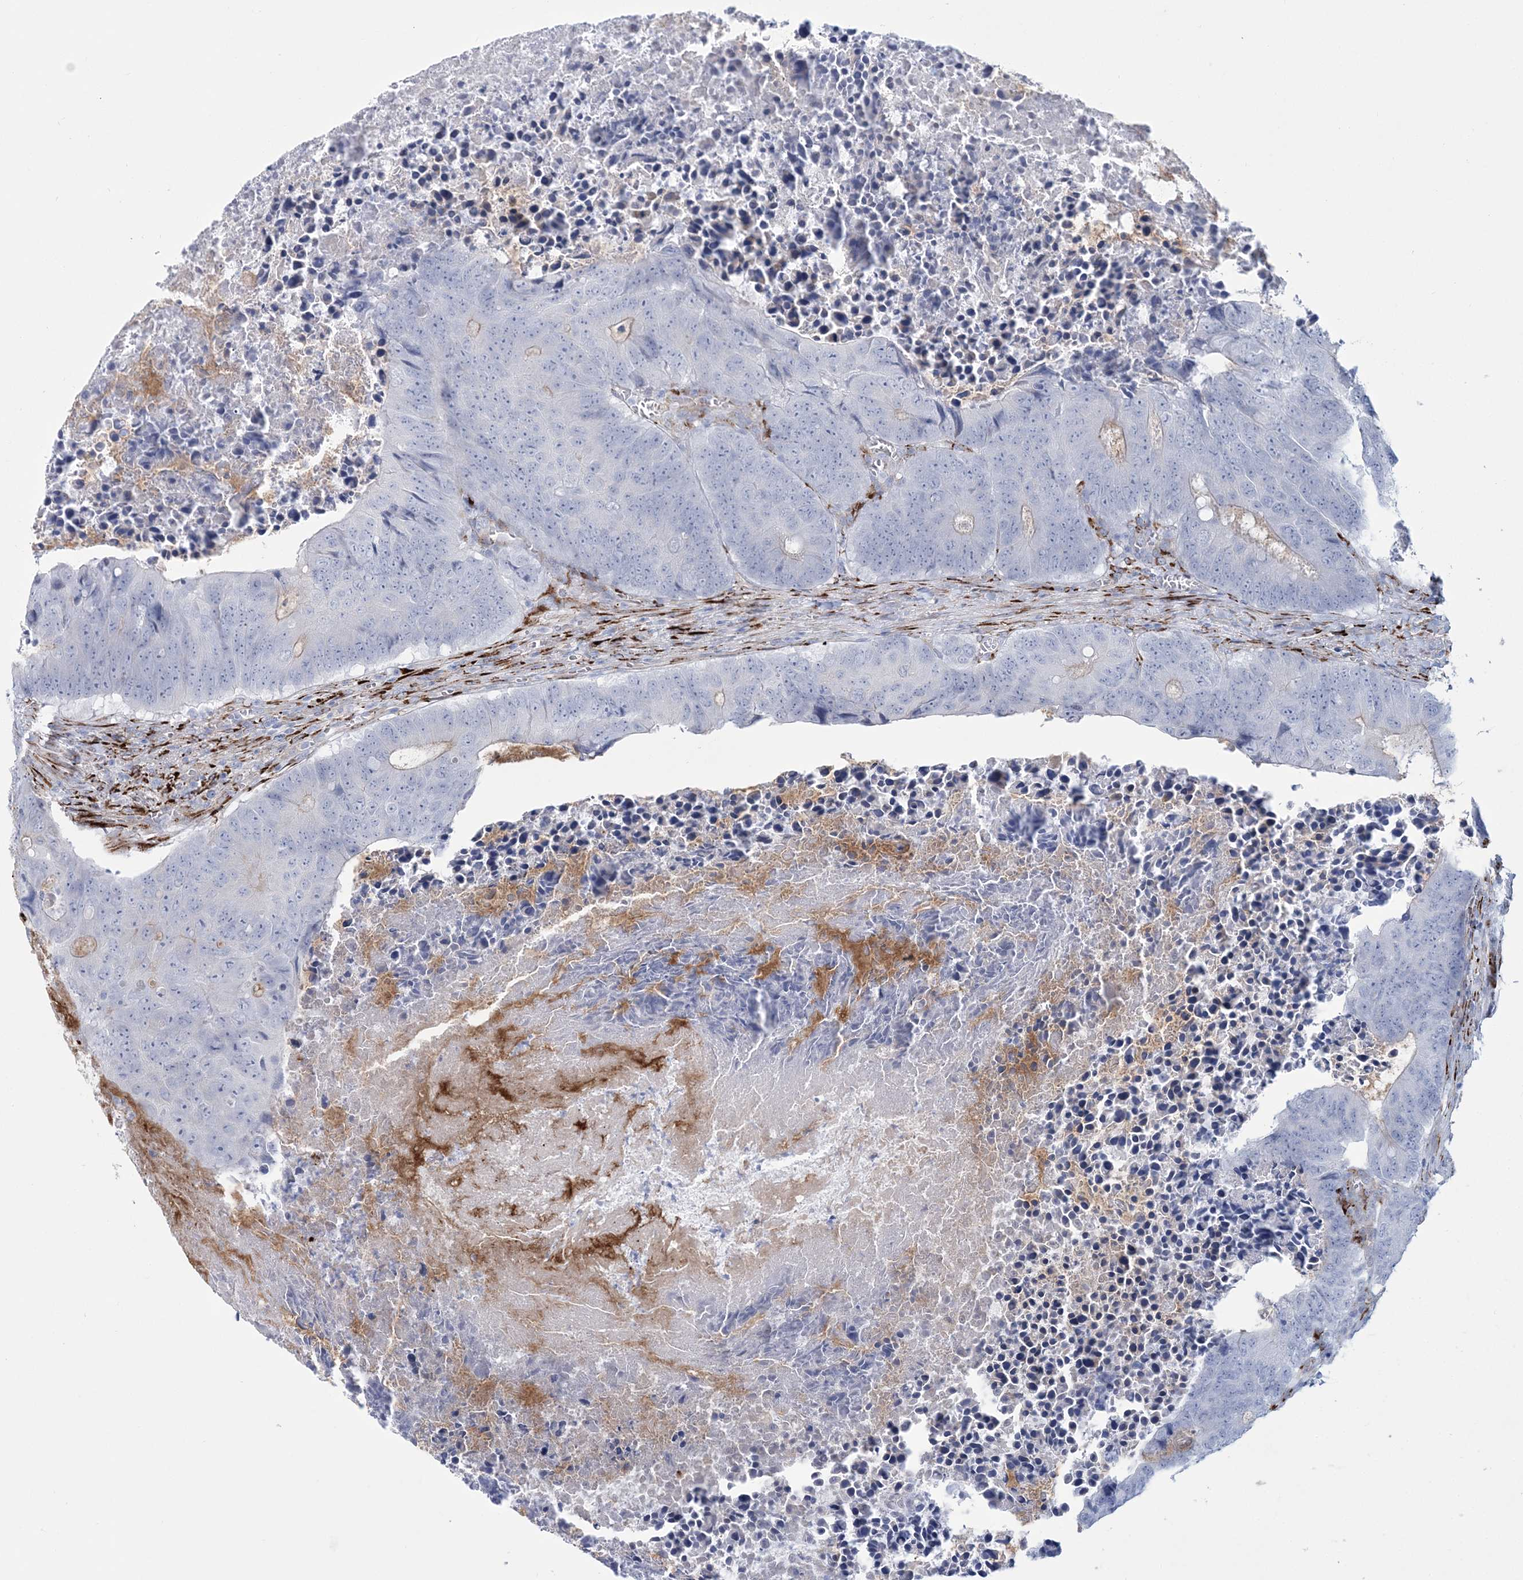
{"staining": {"intensity": "negative", "quantity": "none", "location": "none"}, "tissue": "colorectal cancer", "cell_type": "Tumor cells", "image_type": "cancer", "snomed": [{"axis": "morphology", "description": "Adenocarcinoma, NOS"}, {"axis": "topography", "description": "Colon"}], "caption": "Protein analysis of colorectal cancer reveals no significant positivity in tumor cells.", "gene": "RAB11FIP5", "patient": {"sex": "male", "age": 87}}